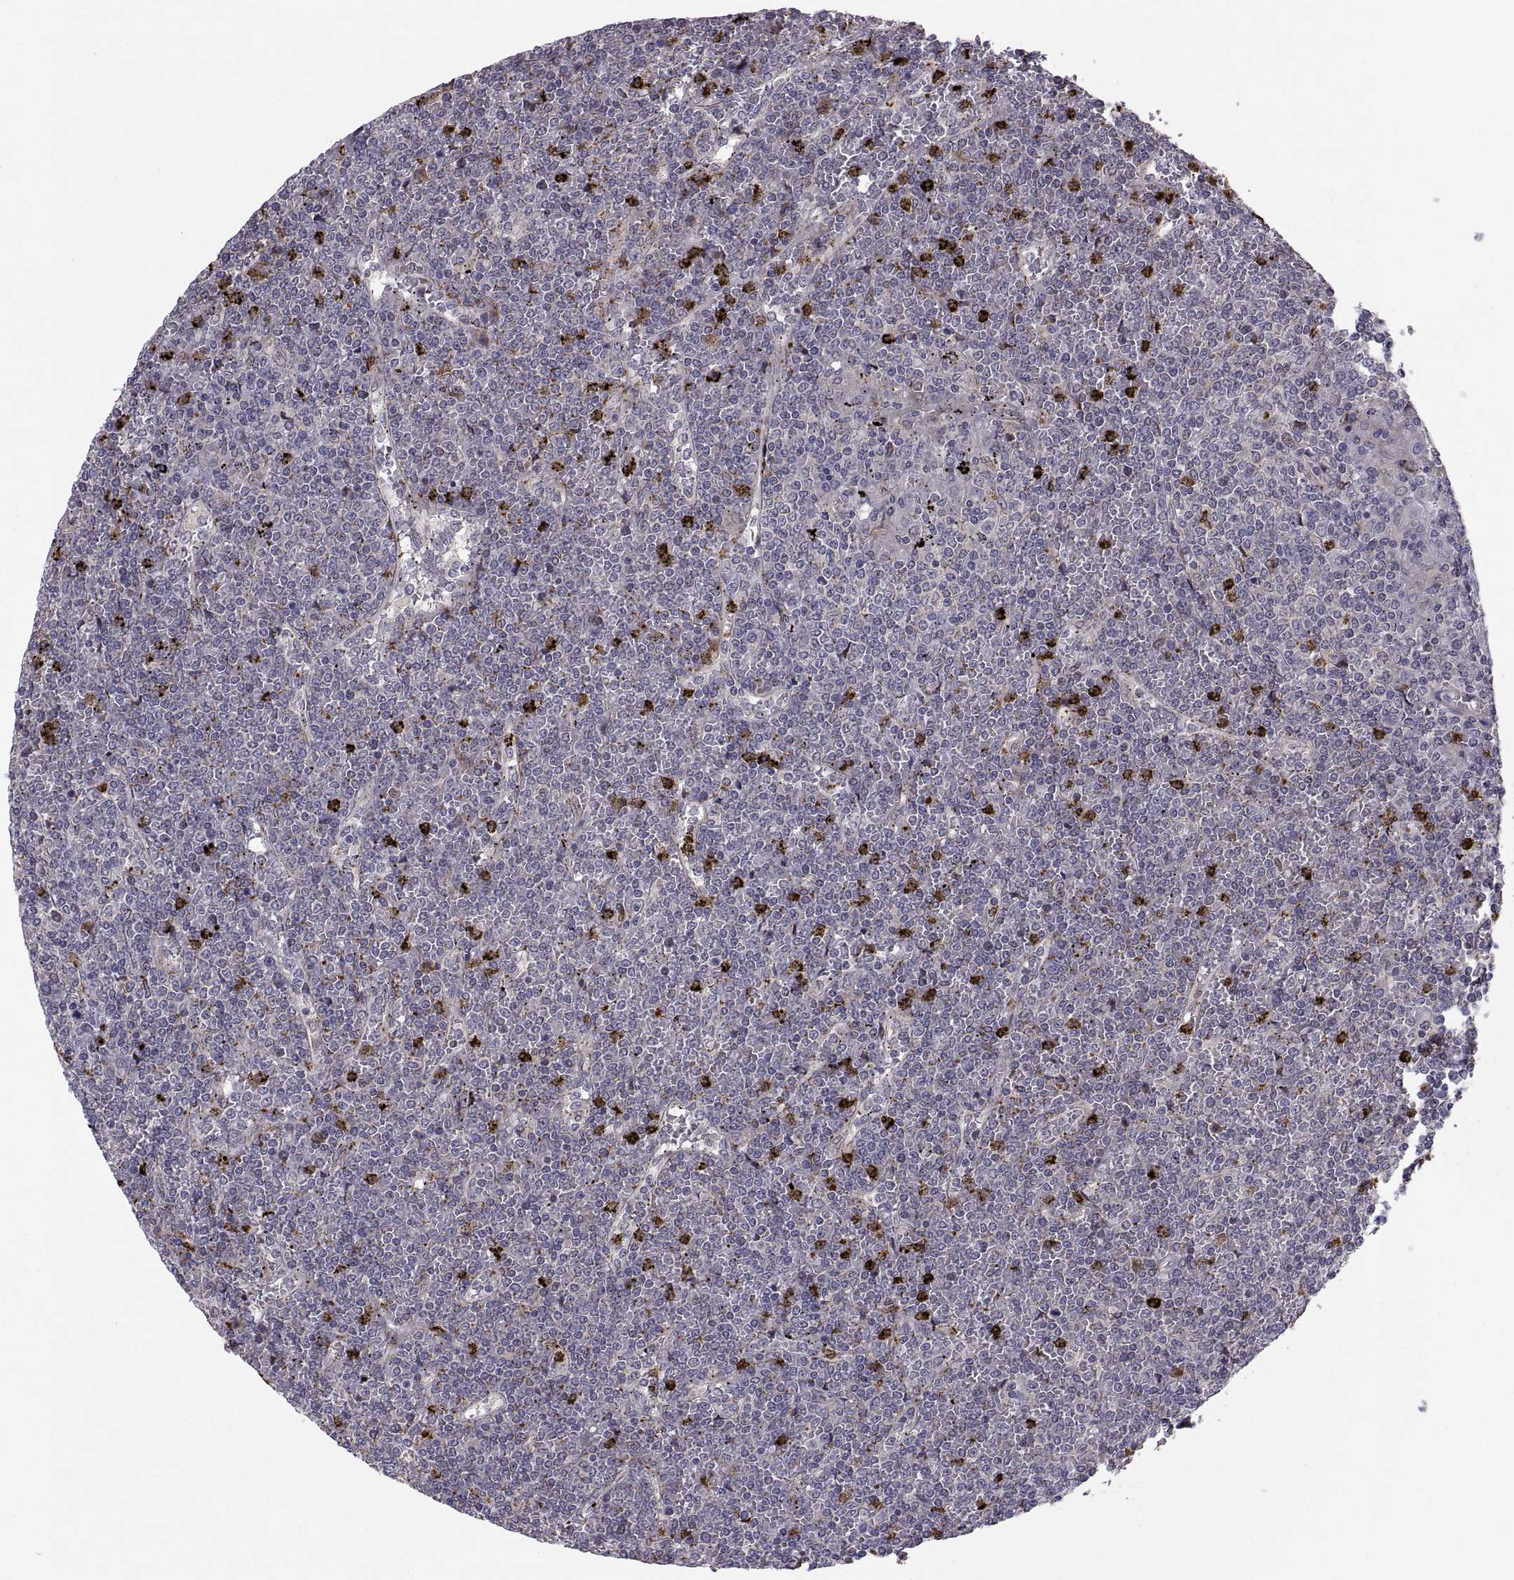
{"staining": {"intensity": "negative", "quantity": "none", "location": "none"}, "tissue": "lymphoma", "cell_type": "Tumor cells", "image_type": "cancer", "snomed": [{"axis": "morphology", "description": "Malignant lymphoma, non-Hodgkin's type, Low grade"}, {"axis": "topography", "description": "Spleen"}], "caption": "This histopathology image is of low-grade malignant lymphoma, non-Hodgkin's type stained with immunohistochemistry to label a protein in brown with the nuclei are counter-stained blue. There is no staining in tumor cells. (DAB IHC visualized using brightfield microscopy, high magnification).", "gene": "TESC", "patient": {"sex": "female", "age": 19}}